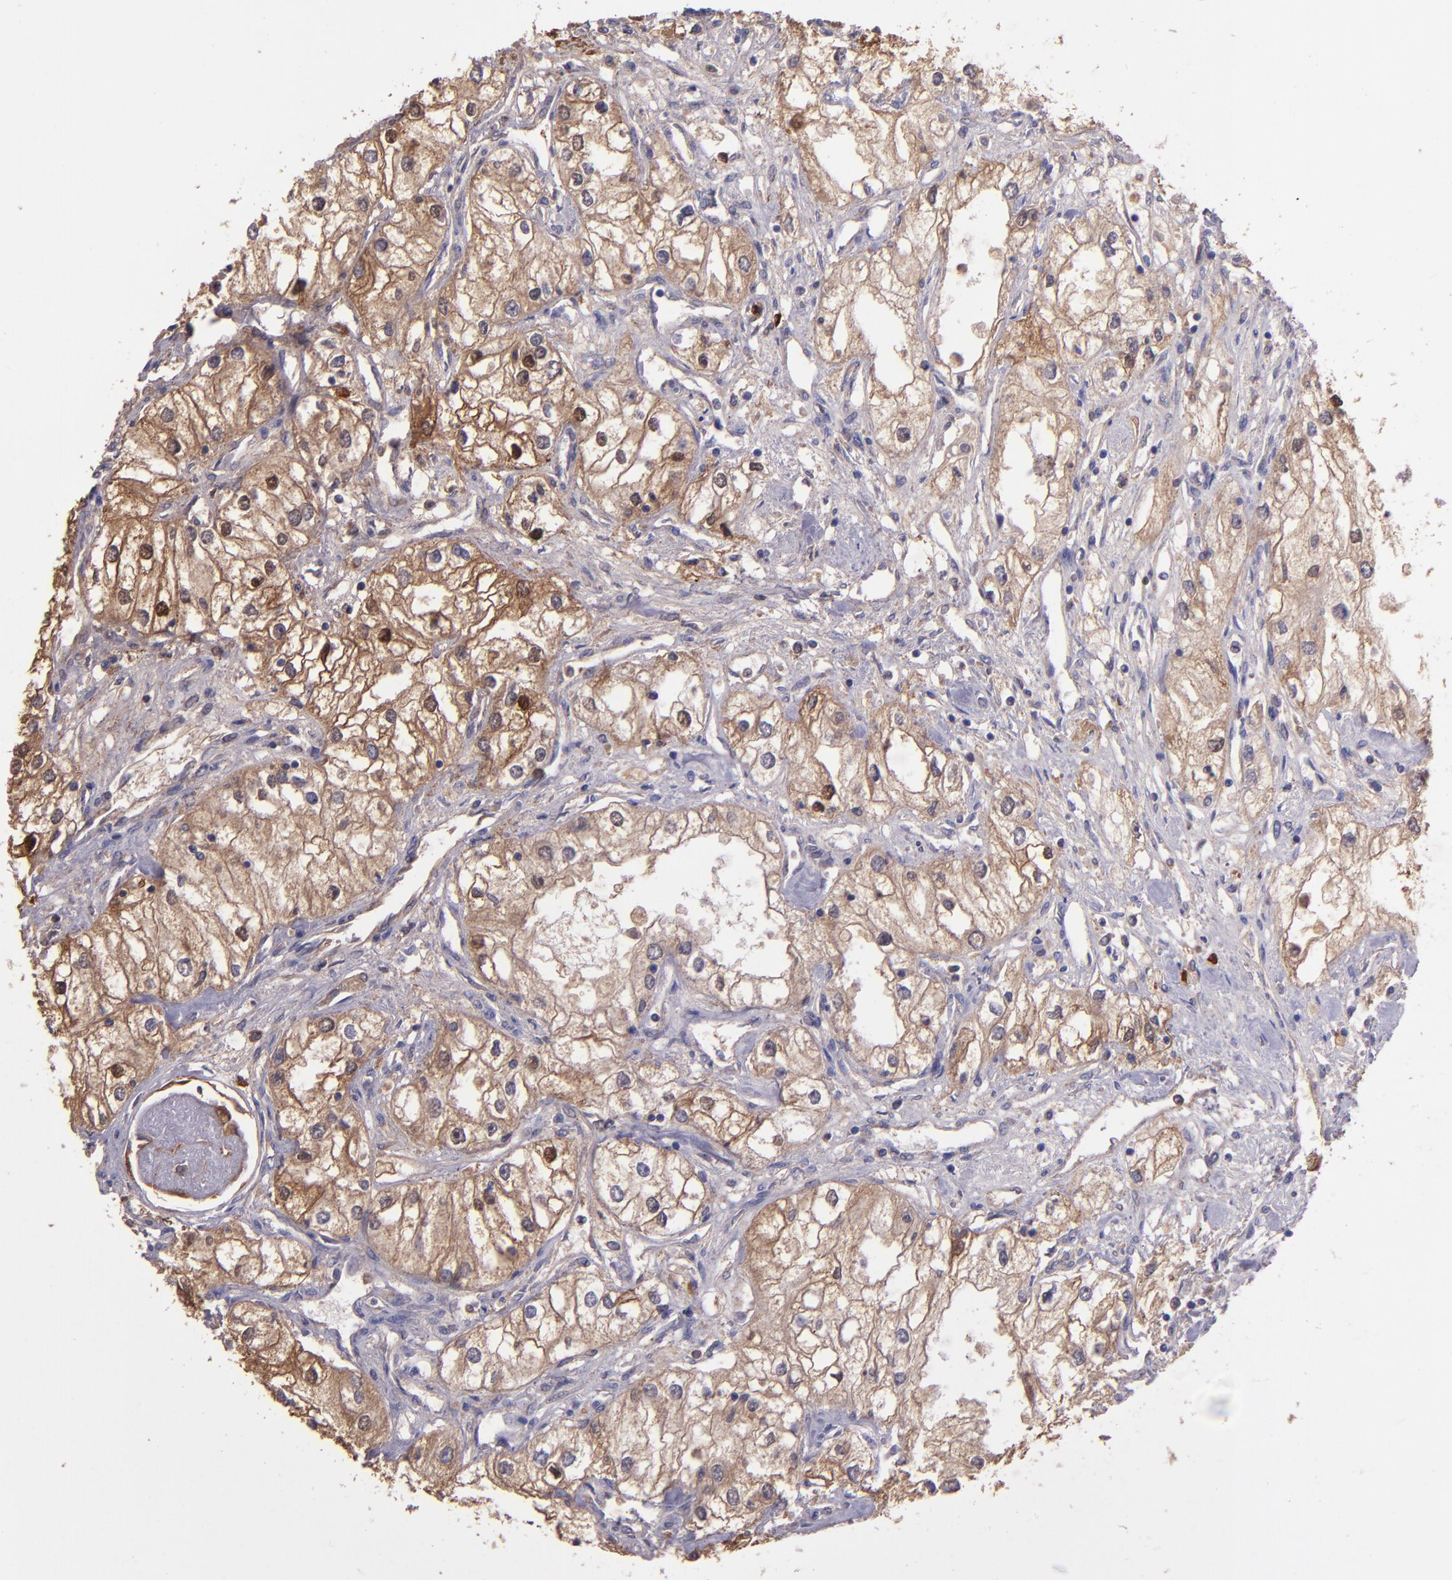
{"staining": {"intensity": "moderate", "quantity": ">75%", "location": "cytoplasmic/membranous"}, "tissue": "renal cancer", "cell_type": "Tumor cells", "image_type": "cancer", "snomed": [{"axis": "morphology", "description": "Adenocarcinoma, NOS"}, {"axis": "topography", "description": "Kidney"}], "caption": "Adenocarcinoma (renal) tissue shows moderate cytoplasmic/membranous positivity in about >75% of tumor cells (DAB (3,3'-diaminobenzidine) IHC with brightfield microscopy, high magnification).", "gene": "WASHC1", "patient": {"sex": "male", "age": 57}}